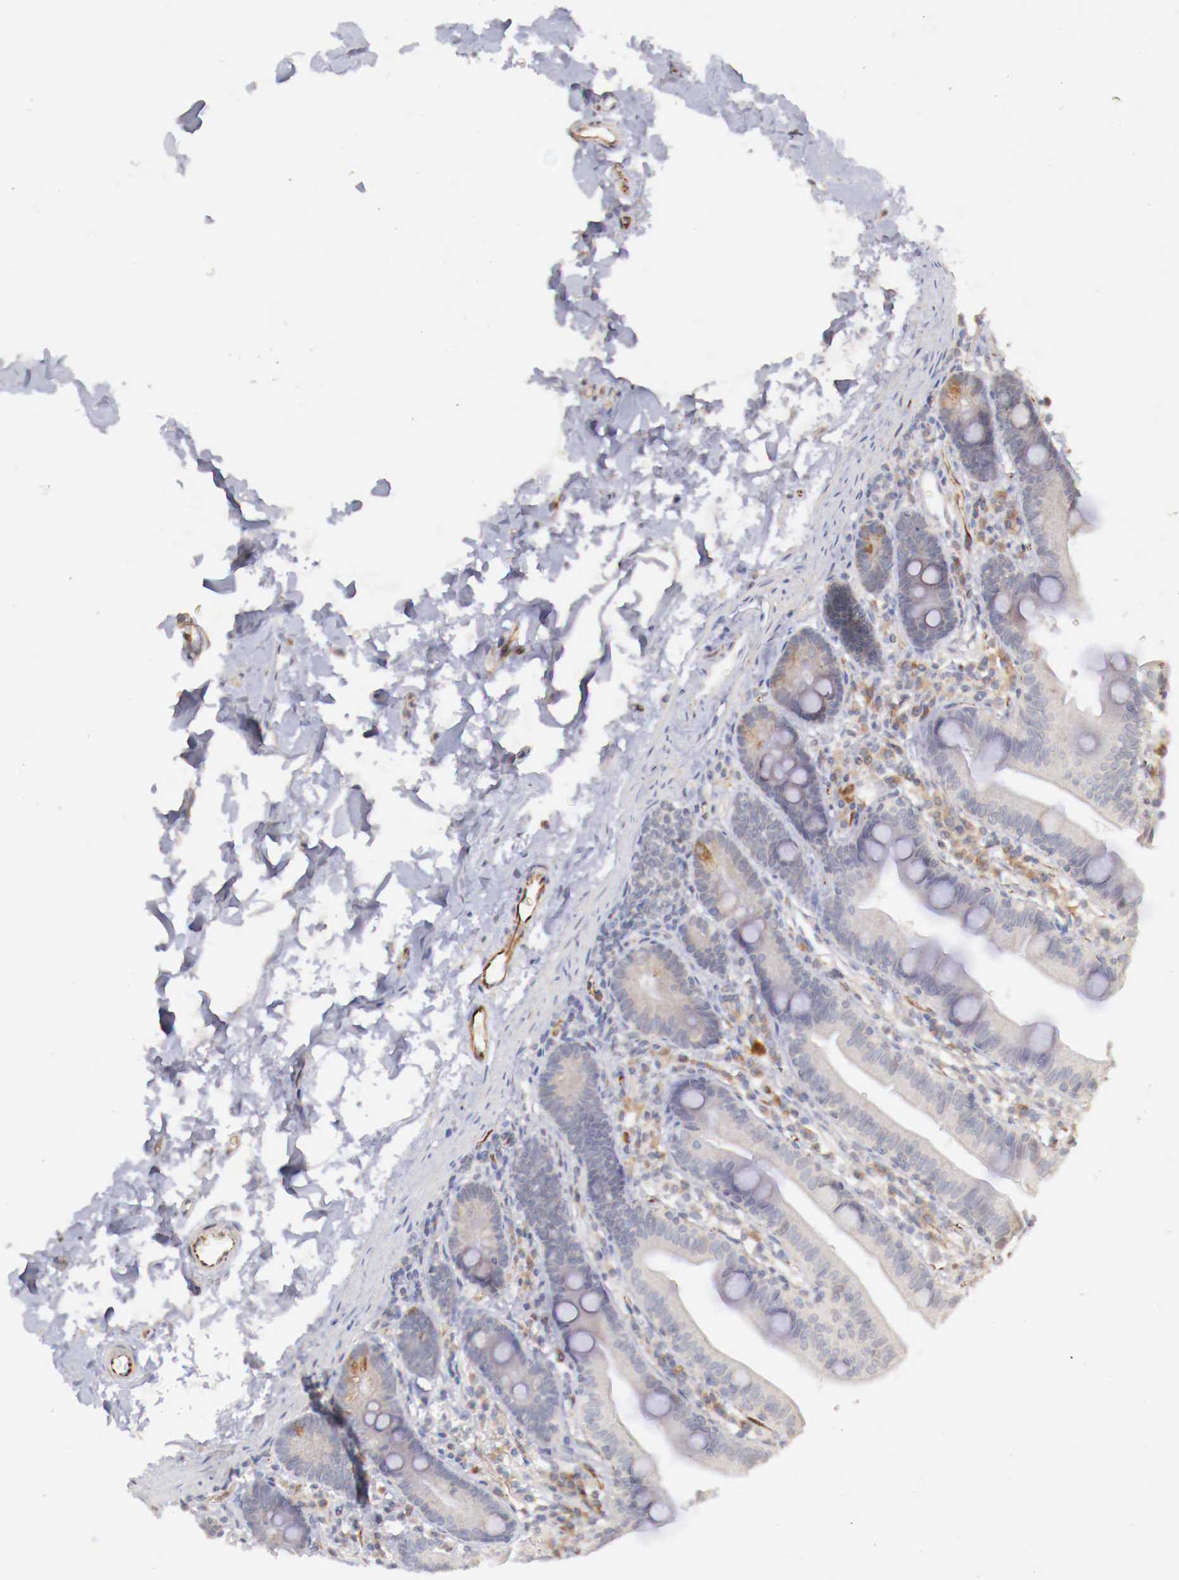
{"staining": {"intensity": "weak", "quantity": "25%-75%", "location": "cytoplasmic/membranous"}, "tissue": "duodenum", "cell_type": "Glandular cells", "image_type": "normal", "snomed": [{"axis": "morphology", "description": "Normal tissue, NOS"}, {"axis": "topography", "description": "Duodenum"}], "caption": "Normal duodenum was stained to show a protein in brown. There is low levels of weak cytoplasmic/membranous positivity in about 25%-75% of glandular cells. (Brightfield microscopy of DAB IHC at high magnification).", "gene": "WT1", "patient": {"sex": "male", "age": 70}}